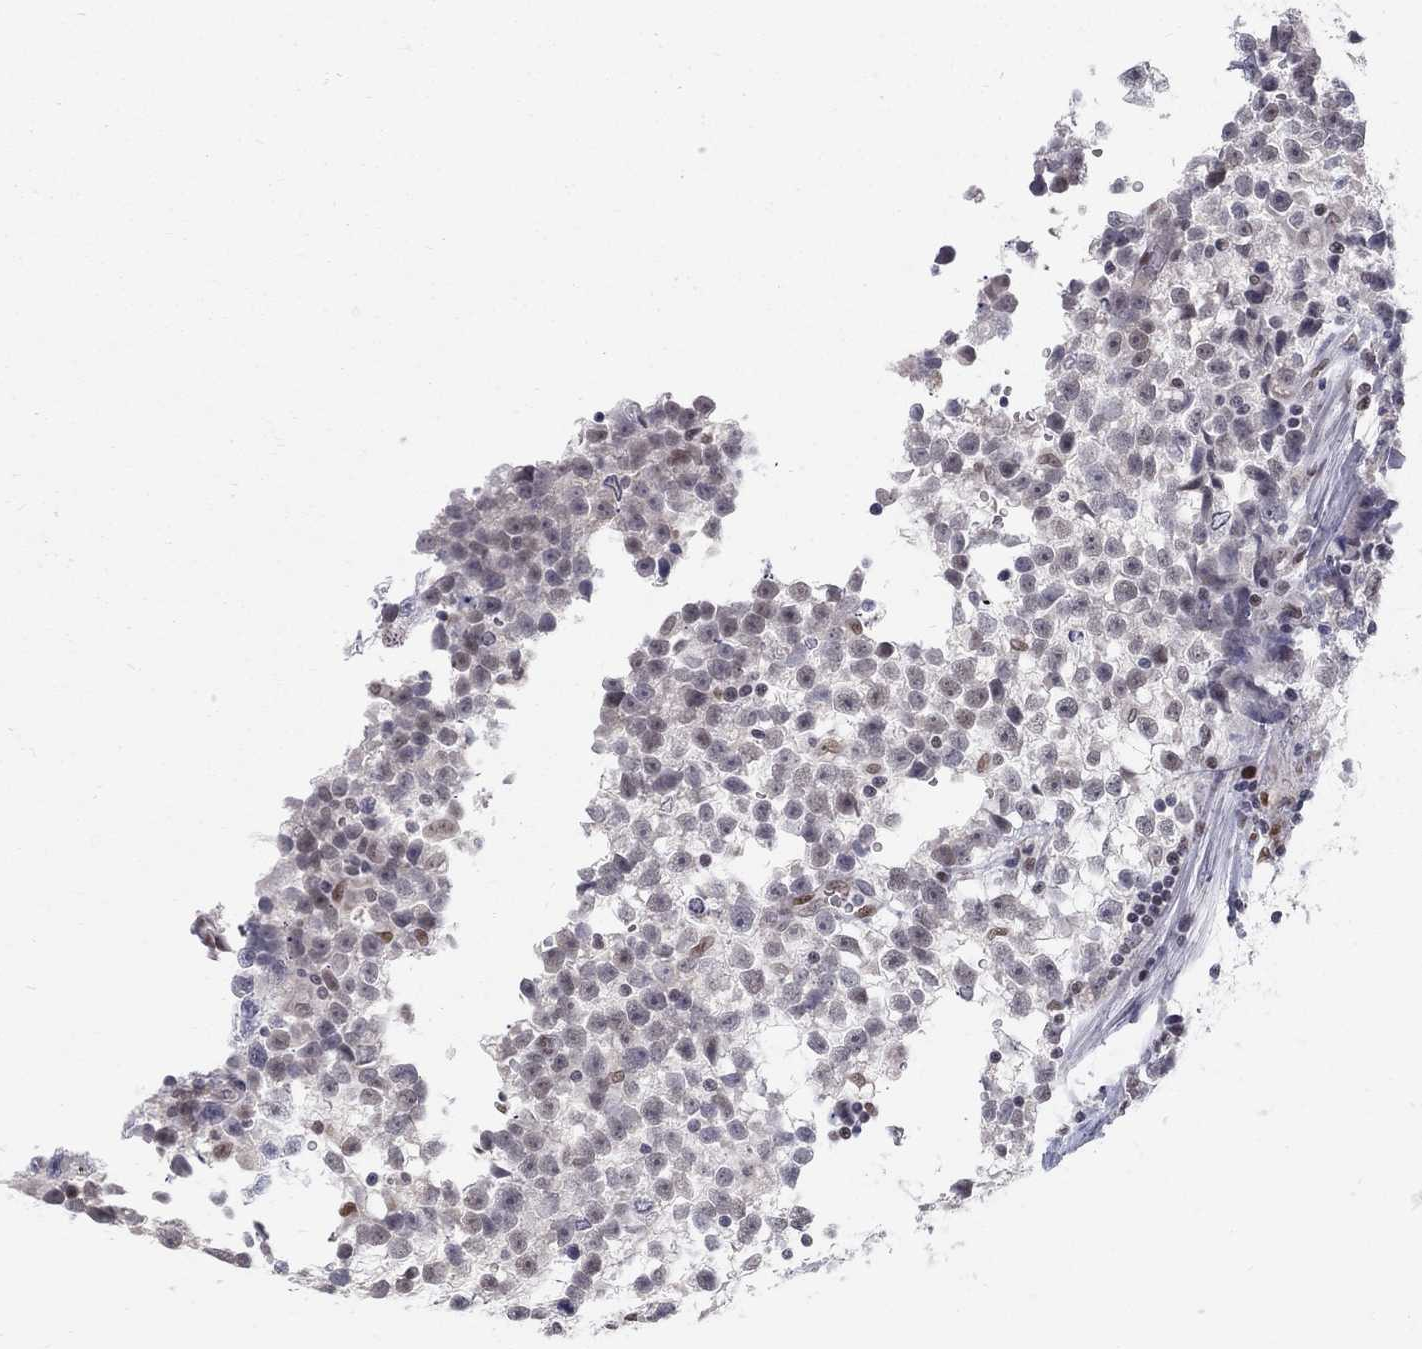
{"staining": {"intensity": "negative", "quantity": "none", "location": "none"}, "tissue": "testis cancer", "cell_type": "Tumor cells", "image_type": "cancer", "snomed": [{"axis": "morphology", "description": "Seminoma, NOS"}, {"axis": "topography", "description": "Testis"}], "caption": "The immunohistochemistry image has no significant positivity in tumor cells of testis seminoma tissue.", "gene": "GCFC2", "patient": {"sex": "male", "age": 31}}